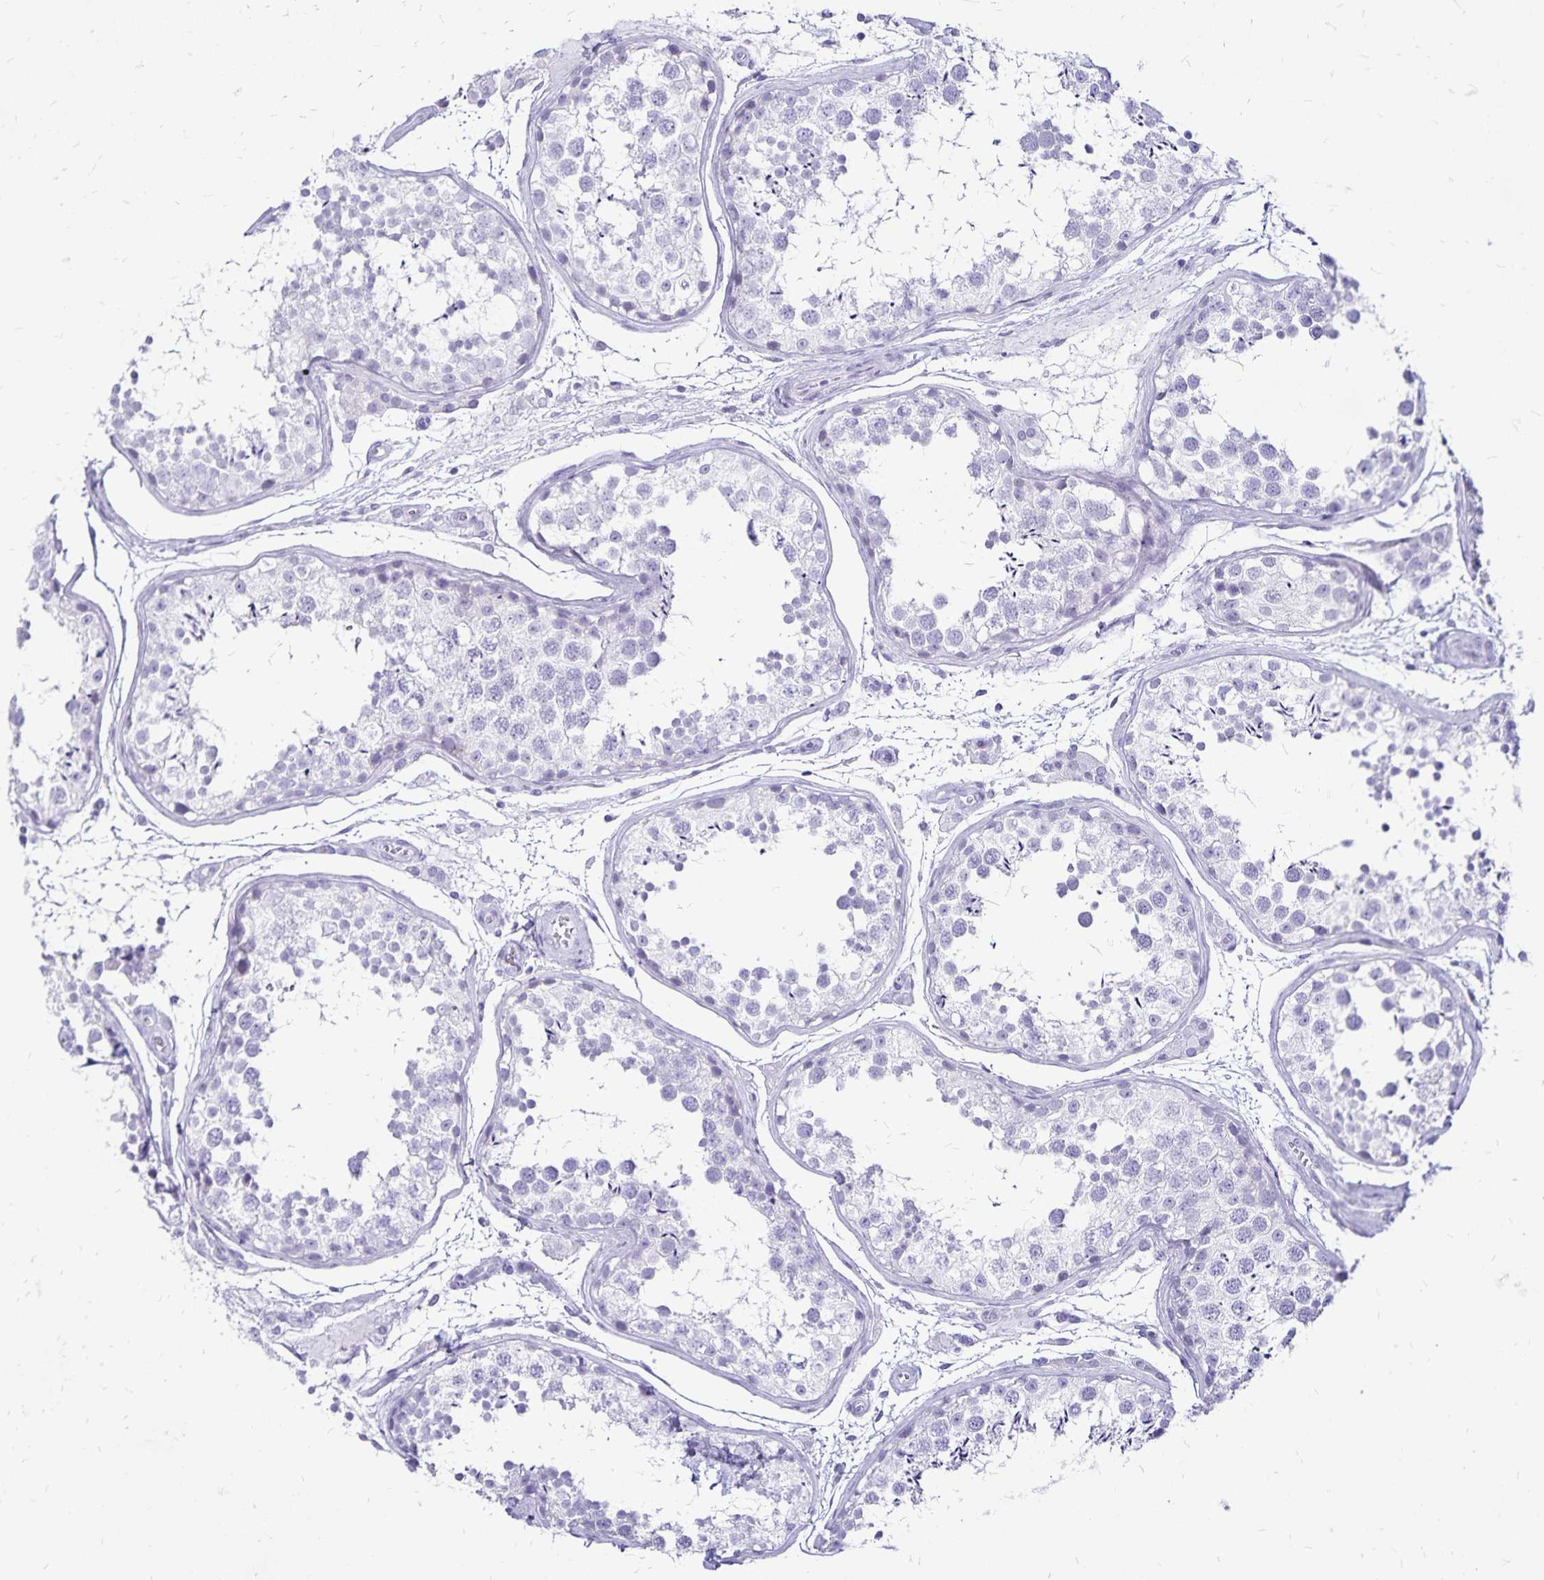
{"staining": {"intensity": "negative", "quantity": "none", "location": "none"}, "tissue": "testis", "cell_type": "Cells in seminiferous ducts", "image_type": "normal", "snomed": [{"axis": "morphology", "description": "Normal tissue, NOS"}, {"axis": "topography", "description": "Testis"}], "caption": "This photomicrograph is of benign testis stained with IHC to label a protein in brown with the nuclei are counter-stained blue. There is no staining in cells in seminiferous ducts. Brightfield microscopy of immunohistochemistry stained with DAB (3,3'-diaminobenzidine) (brown) and hematoxylin (blue), captured at high magnification.", "gene": "LIN28B", "patient": {"sex": "male", "age": 29}}